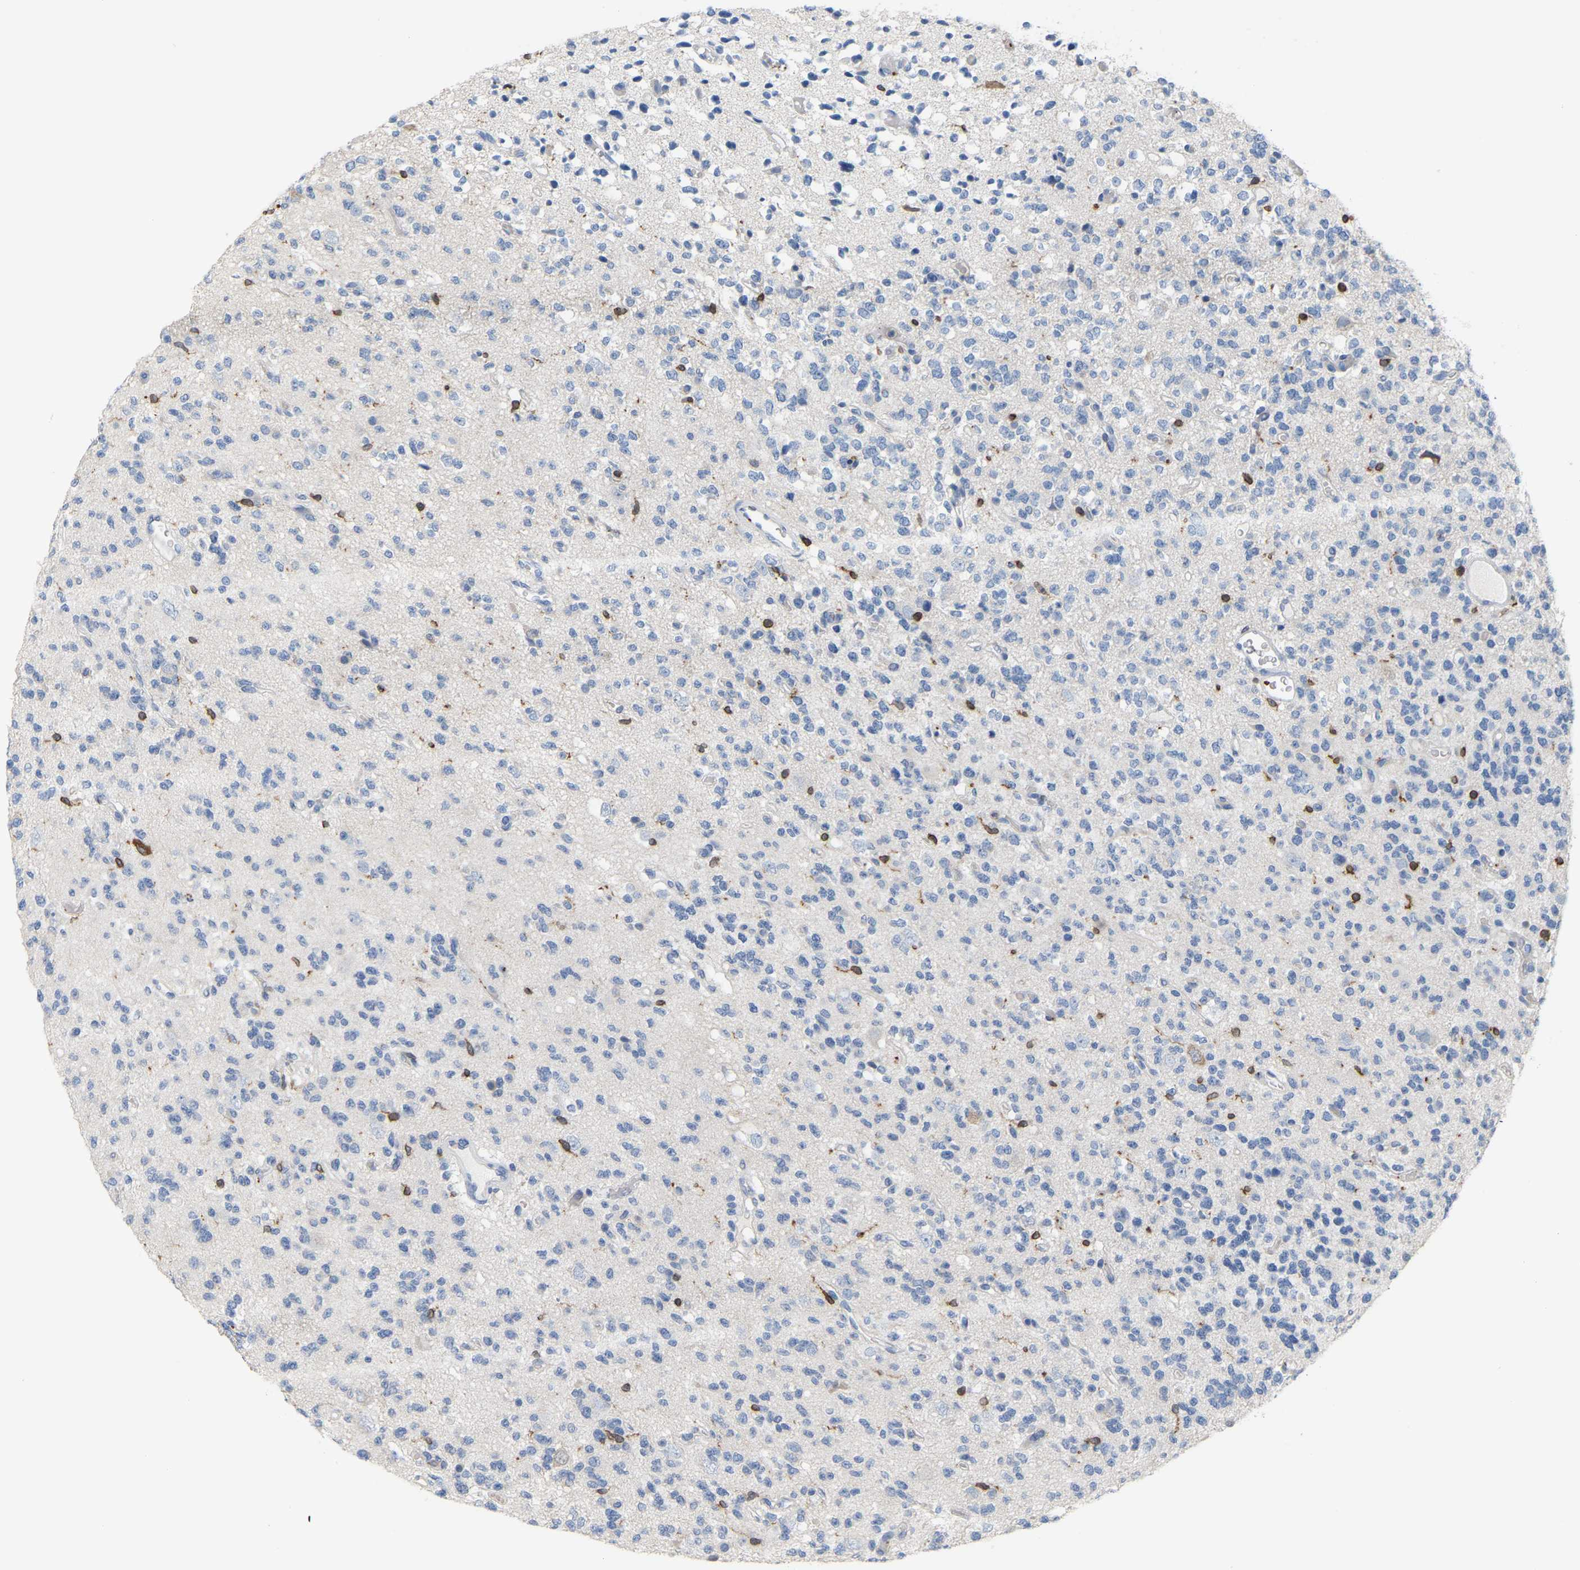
{"staining": {"intensity": "negative", "quantity": "none", "location": "none"}, "tissue": "glioma", "cell_type": "Tumor cells", "image_type": "cancer", "snomed": [{"axis": "morphology", "description": "Glioma, malignant, Low grade"}, {"axis": "topography", "description": "Brain"}], "caption": "Immunohistochemistry of low-grade glioma (malignant) demonstrates no expression in tumor cells. (DAB immunohistochemistry (IHC) visualized using brightfield microscopy, high magnification).", "gene": "PTGS1", "patient": {"sex": "male", "age": 38}}